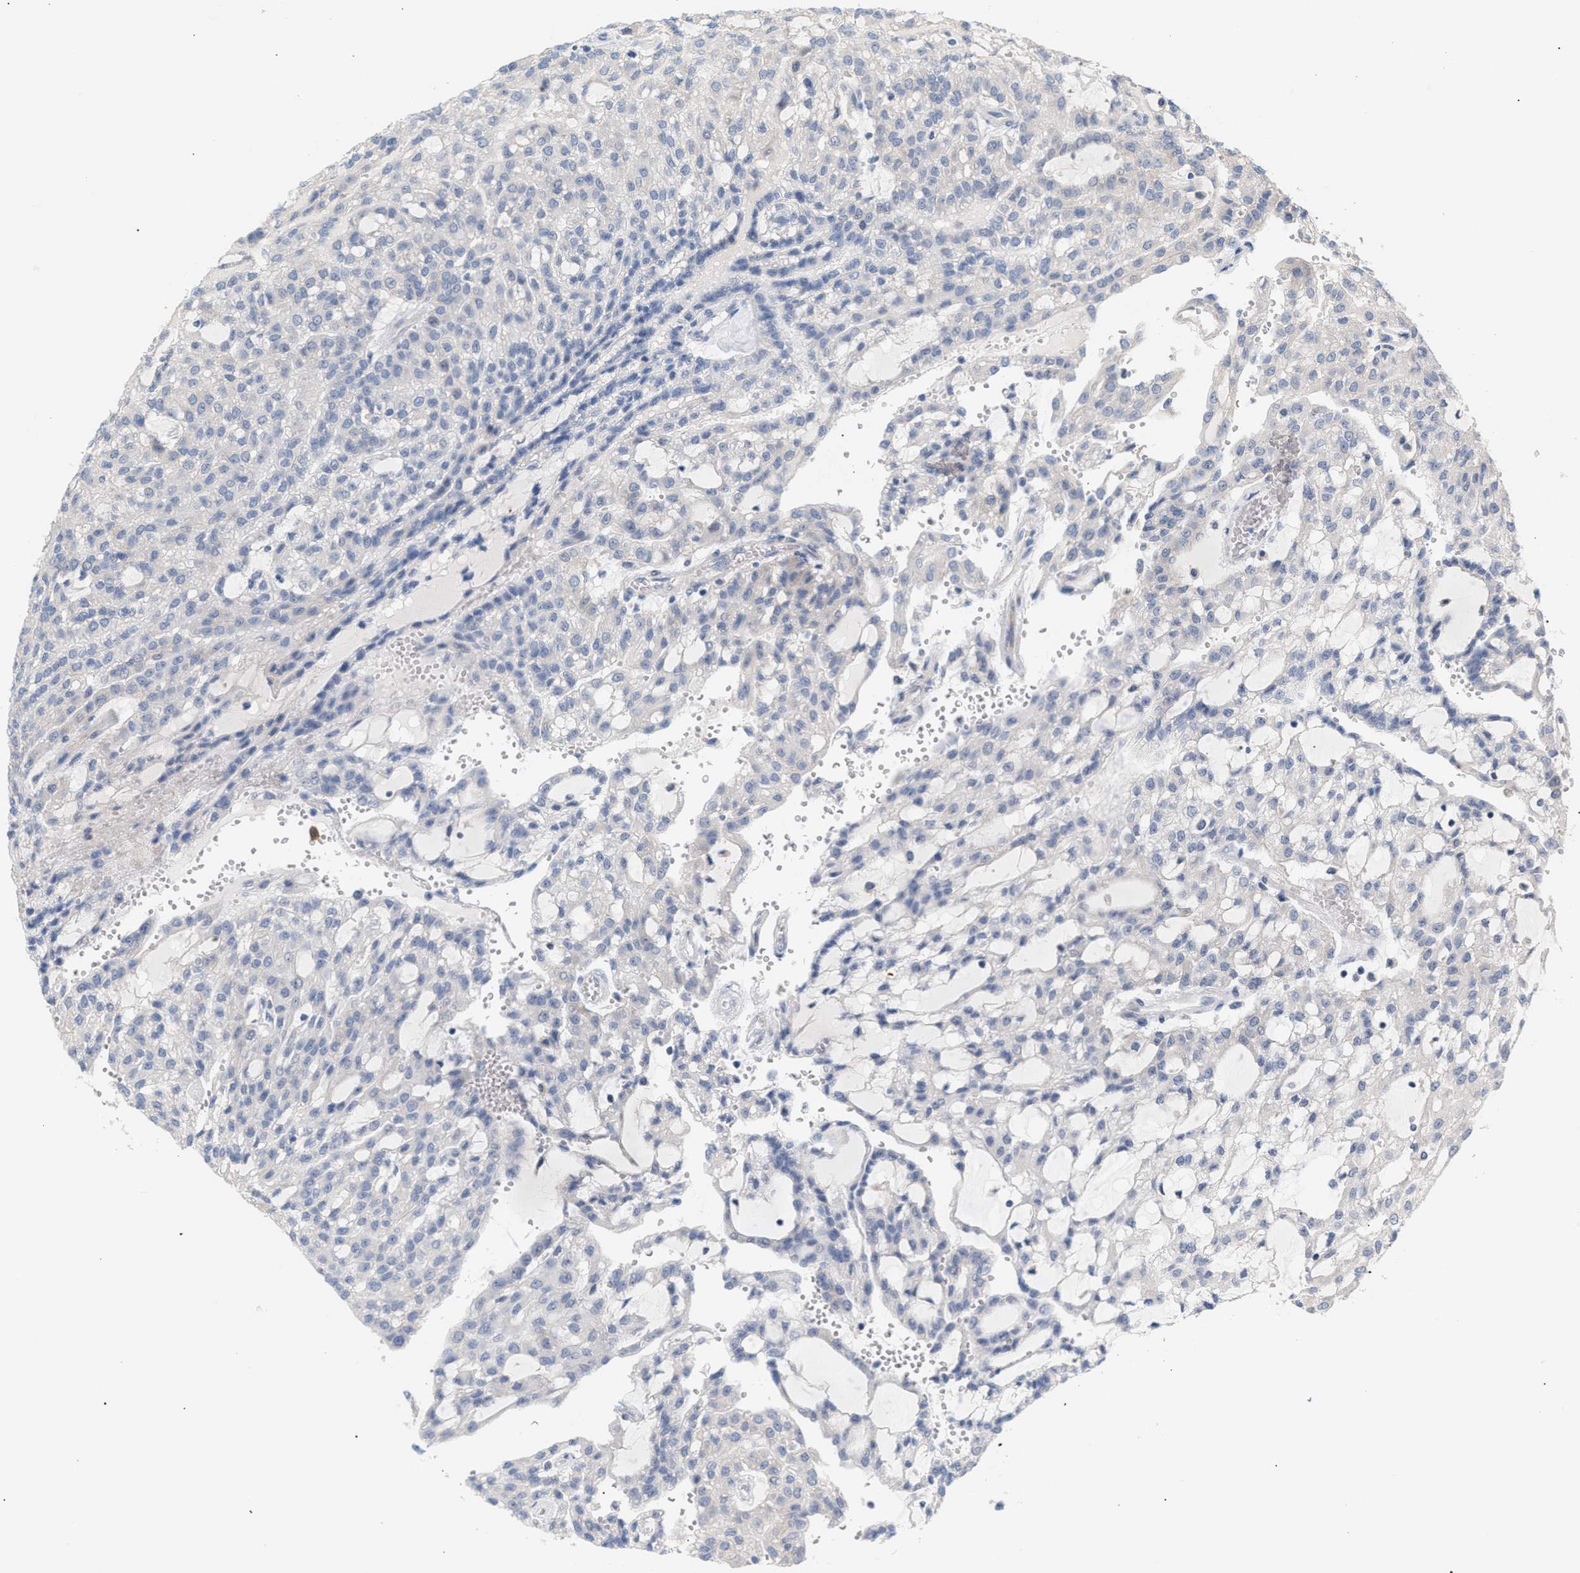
{"staining": {"intensity": "negative", "quantity": "none", "location": "none"}, "tissue": "renal cancer", "cell_type": "Tumor cells", "image_type": "cancer", "snomed": [{"axis": "morphology", "description": "Adenocarcinoma, NOS"}, {"axis": "topography", "description": "Kidney"}], "caption": "The photomicrograph shows no significant staining in tumor cells of renal cancer (adenocarcinoma). (Brightfield microscopy of DAB (3,3'-diaminobenzidine) IHC at high magnification).", "gene": "LRCH1", "patient": {"sex": "male", "age": 63}}